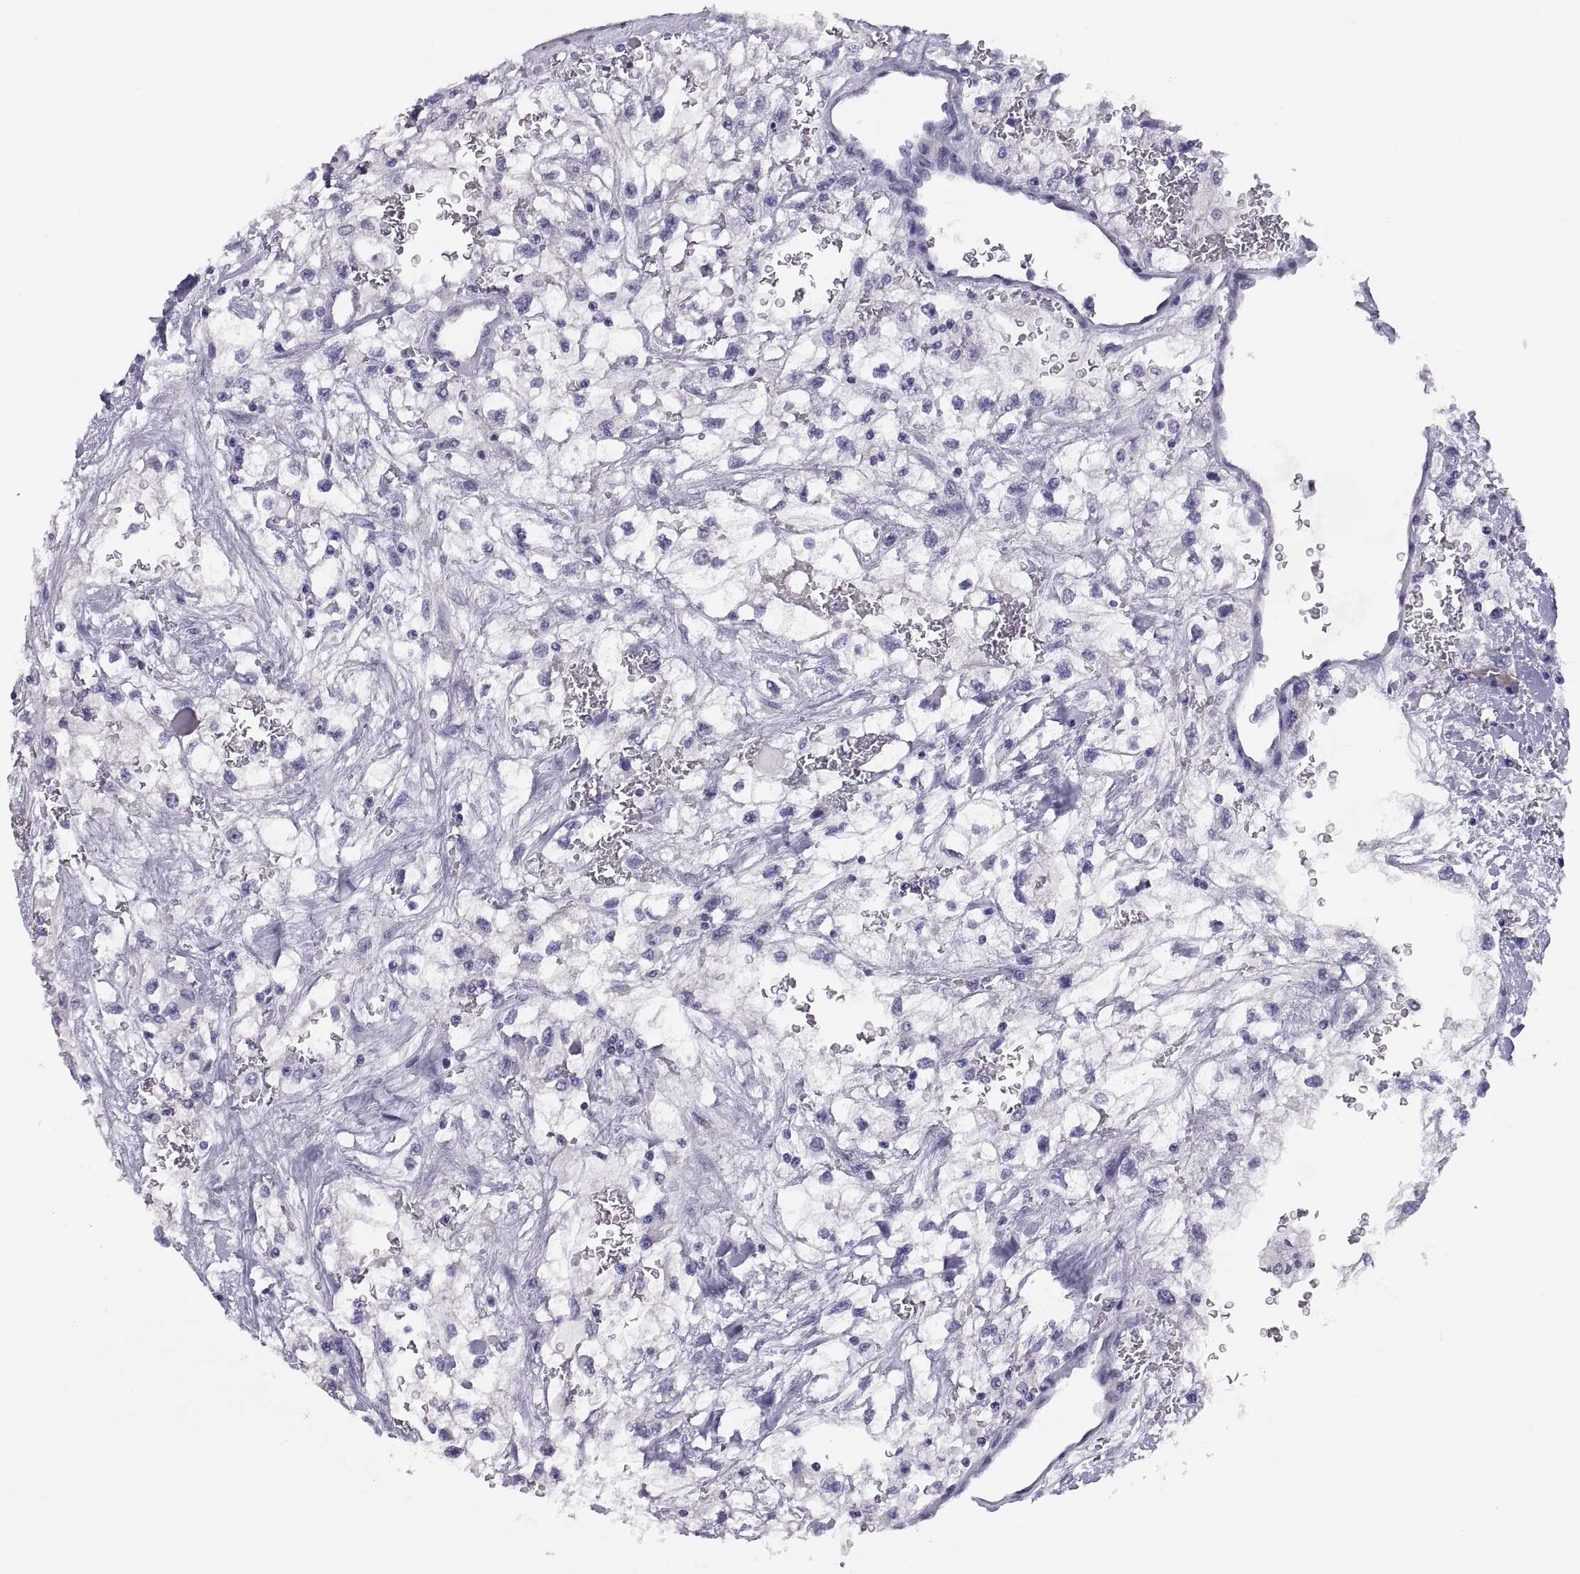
{"staining": {"intensity": "negative", "quantity": "none", "location": "none"}, "tissue": "renal cancer", "cell_type": "Tumor cells", "image_type": "cancer", "snomed": [{"axis": "morphology", "description": "Adenocarcinoma, NOS"}, {"axis": "topography", "description": "Kidney"}], "caption": "Image shows no significant protein staining in tumor cells of renal cancer.", "gene": "STRC", "patient": {"sex": "male", "age": 59}}